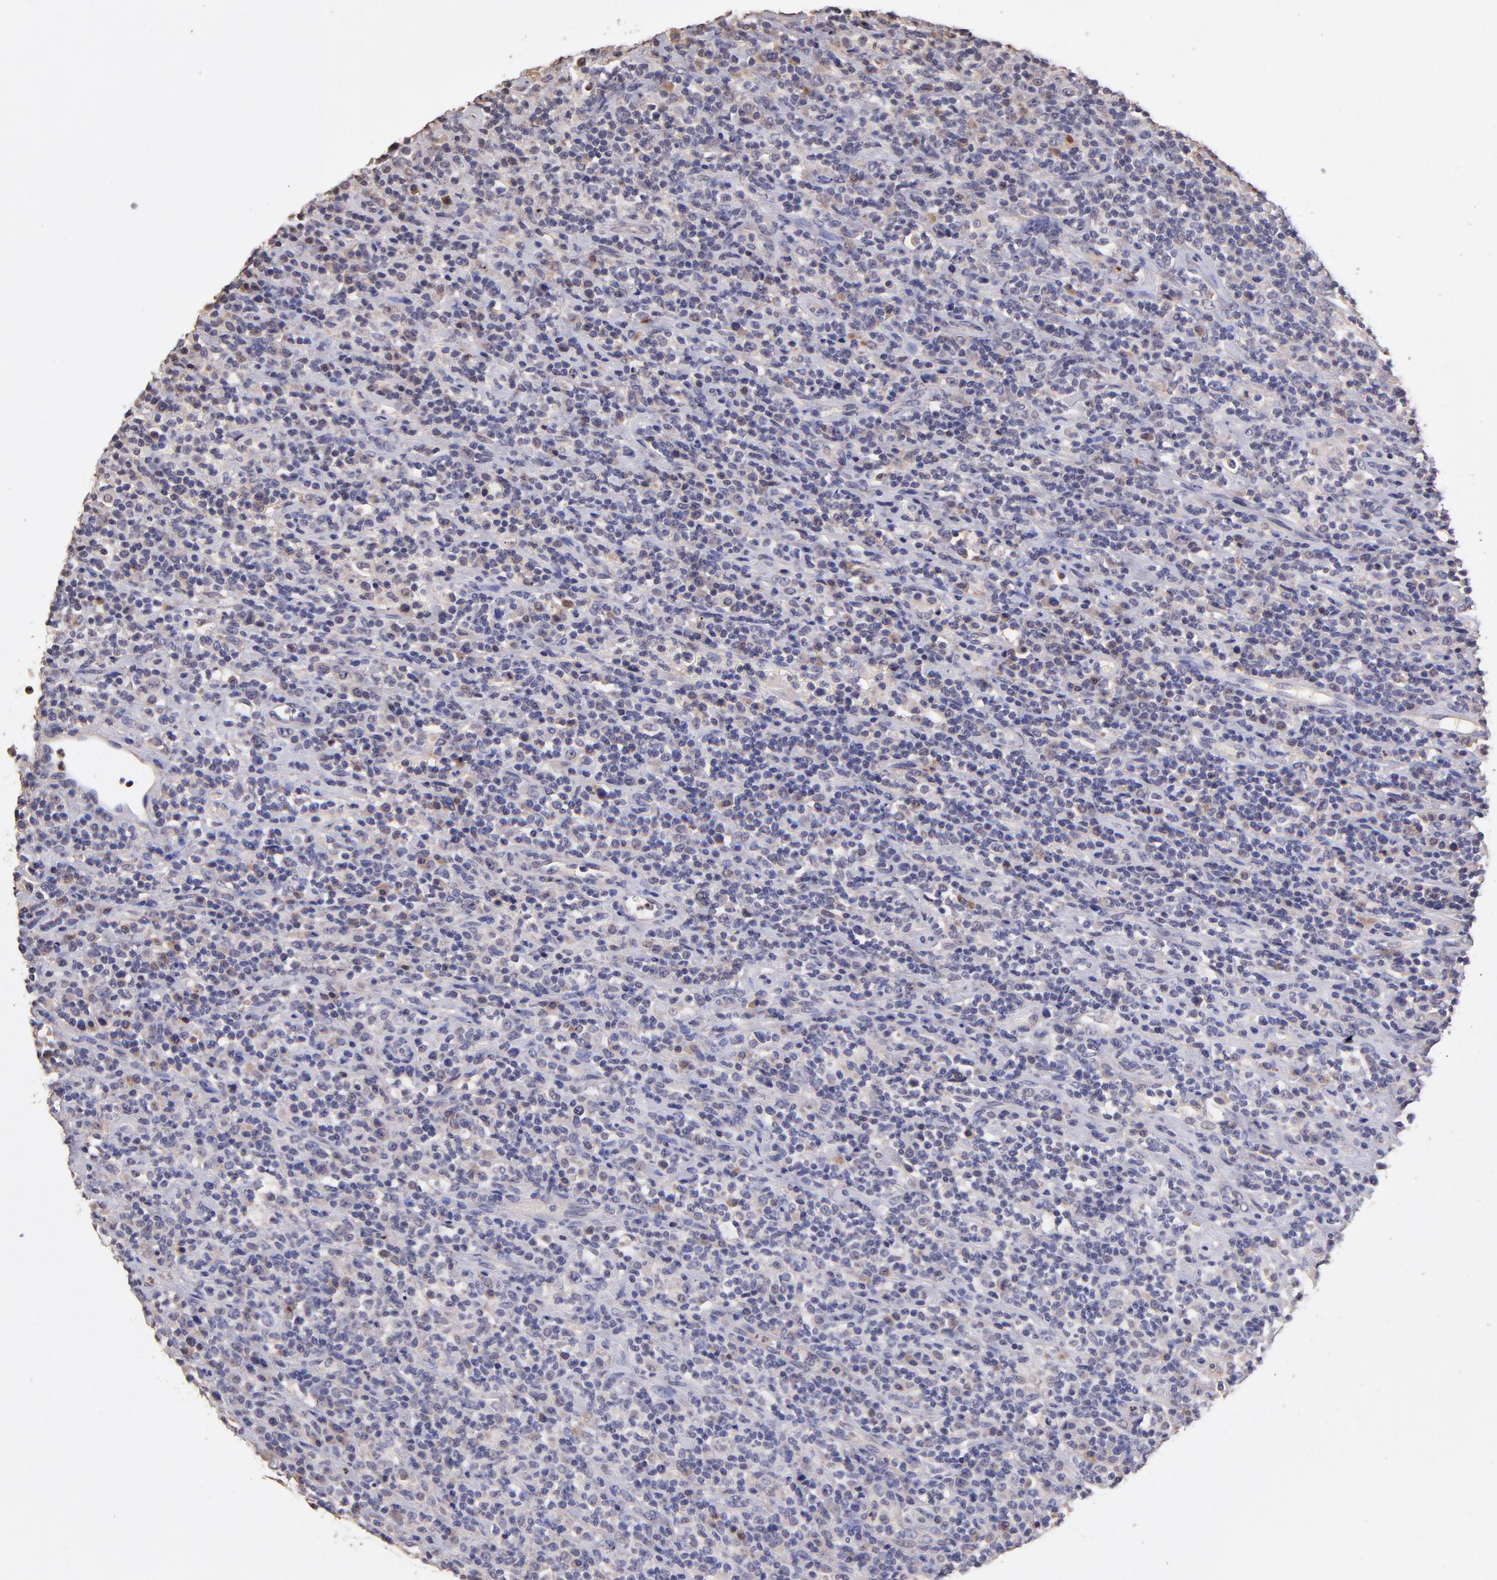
{"staining": {"intensity": "moderate", "quantity": "<25%", "location": "cytoplasmic/membranous"}, "tissue": "lymphoma", "cell_type": "Tumor cells", "image_type": "cancer", "snomed": [{"axis": "morphology", "description": "Hodgkin's disease, NOS"}, {"axis": "topography", "description": "Lymph node"}], "caption": "Protein analysis of Hodgkin's disease tissue displays moderate cytoplasmic/membranous expression in about <25% of tumor cells.", "gene": "RNASEL", "patient": {"sex": "male", "age": 65}}